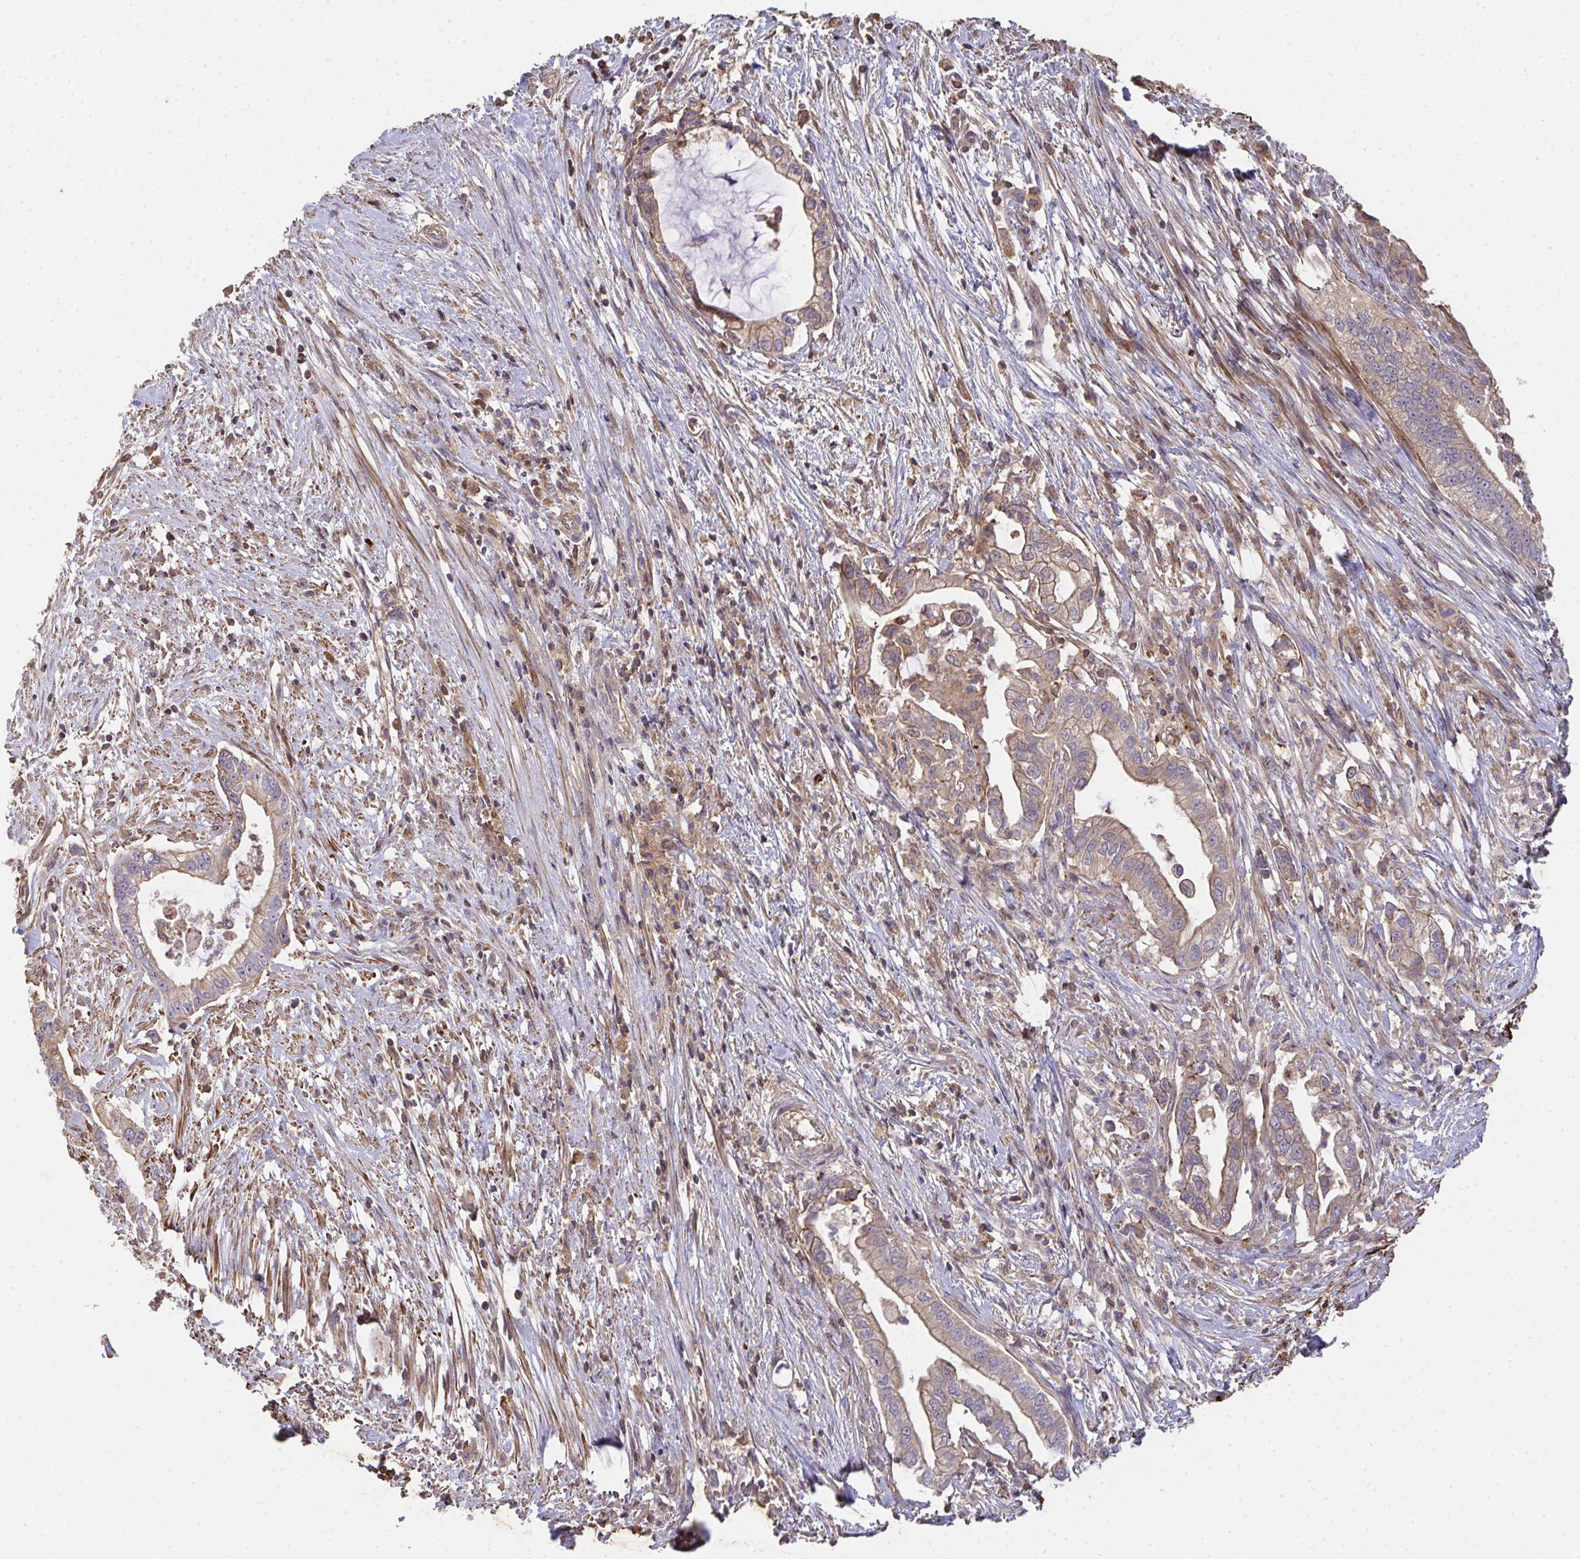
{"staining": {"intensity": "moderate", "quantity": ">75%", "location": "cytoplasmic/membranous"}, "tissue": "pancreatic cancer", "cell_type": "Tumor cells", "image_type": "cancer", "snomed": [{"axis": "morphology", "description": "Adenocarcinoma, NOS"}, {"axis": "topography", "description": "Pancreas"}], "caption": "This histopathology image shows pancreatic adenocarcinoma stained with IHC to label a protein in brown. The cytoplasmic/membranous of tumor cells show moderate positivity for the protein. Nuclei are counter-stained blue.", "gene": "TNMD", "patient": {"sex": "male", "age": 70}}